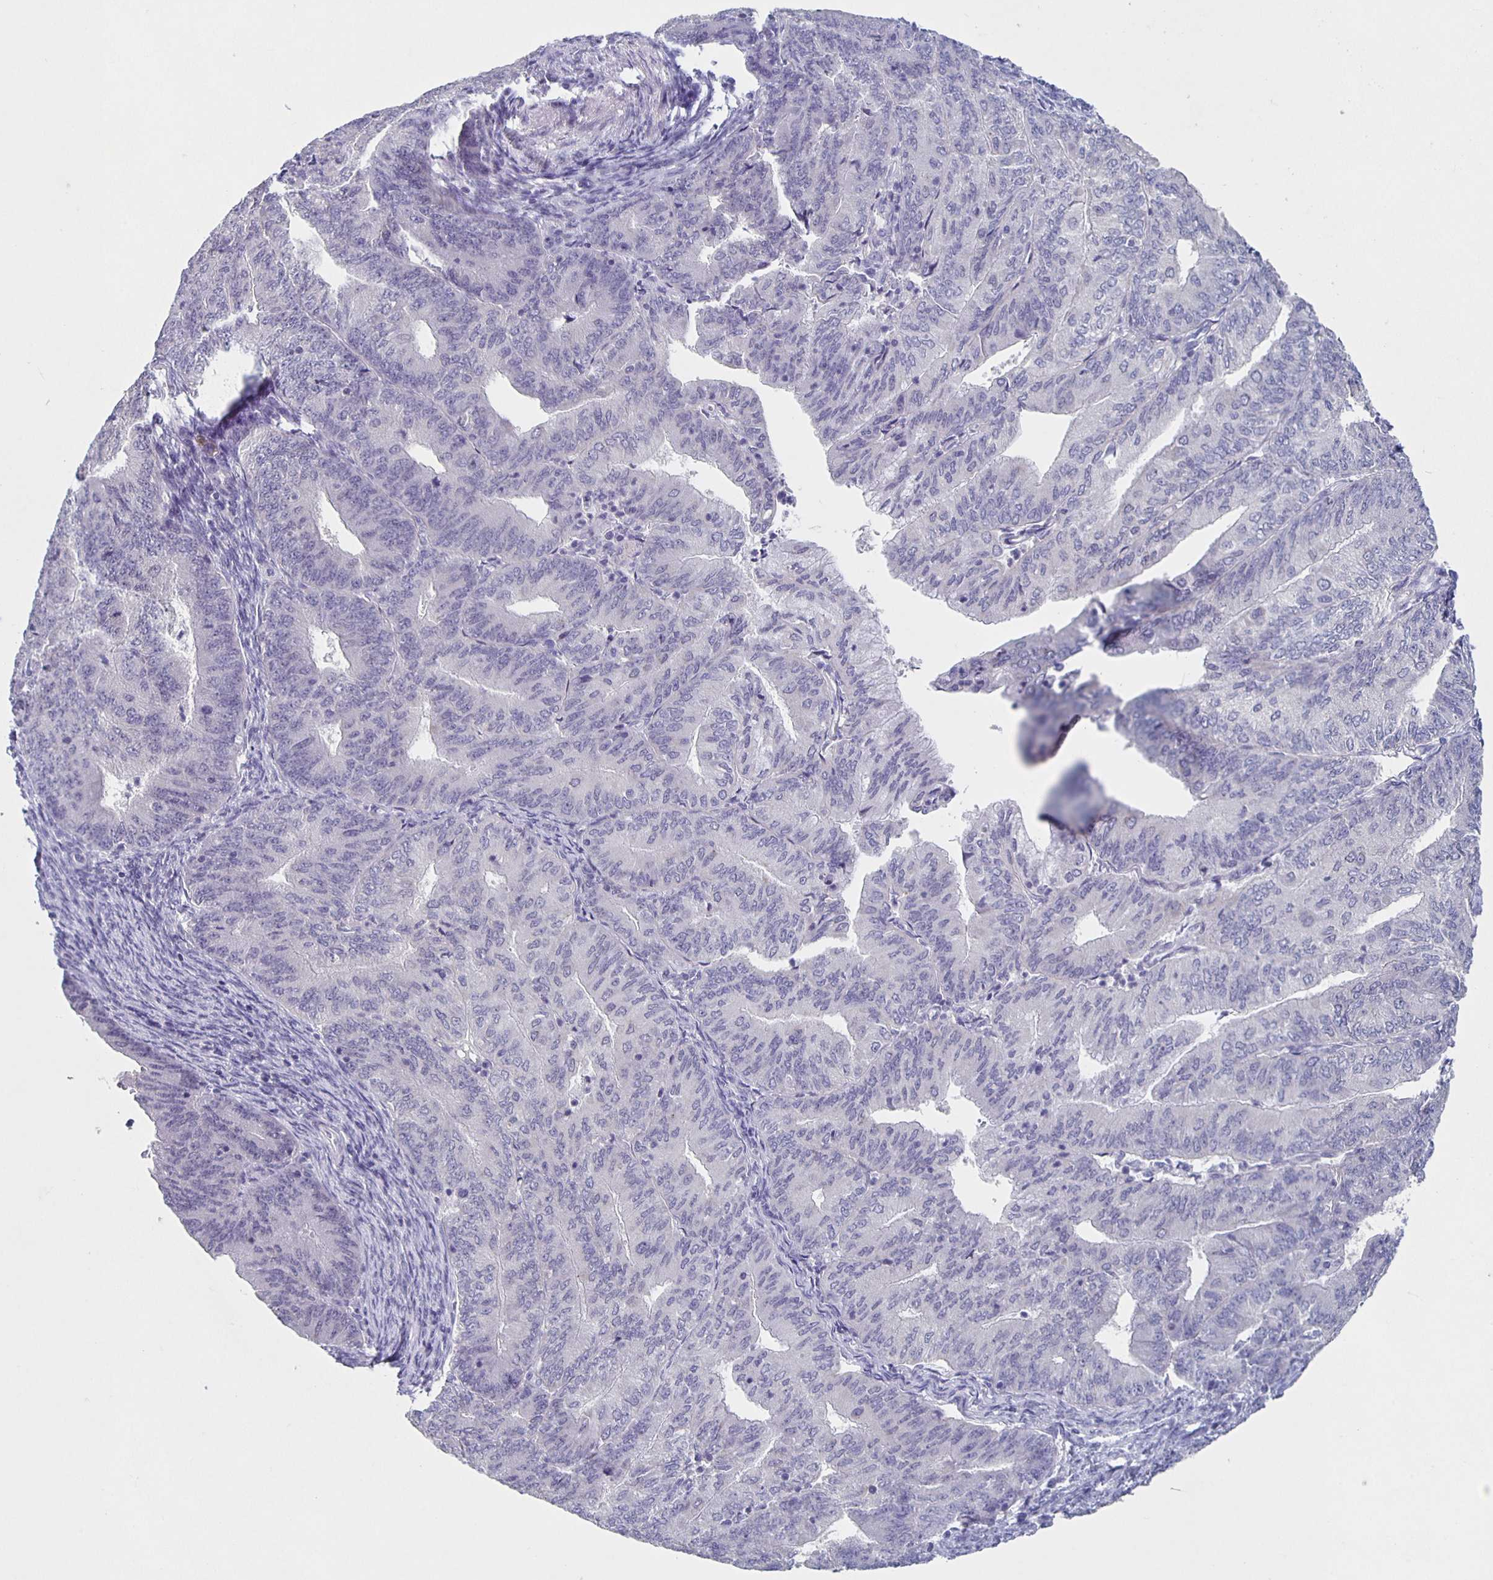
{"staining": {"intensity": "negative", "quantity": "none", "location": "none"}, "tissue": "endometrial cancer", "cell_type": "Tumor cells", "image_type": "cancer", "snomed": [{"axis": "morphology", "description": "Adenocarcinoma, NOS"}, {"axis": "topography", "description": "Endometrium"}], "caption": "A high-resolution micrograph shows immunohistochemistry staining of adenocarcinoma (endometrial), which shows no significant expression in tumor cells.", "gene": "CARNS1", "patient": {"sex": "female", "age": 57}}